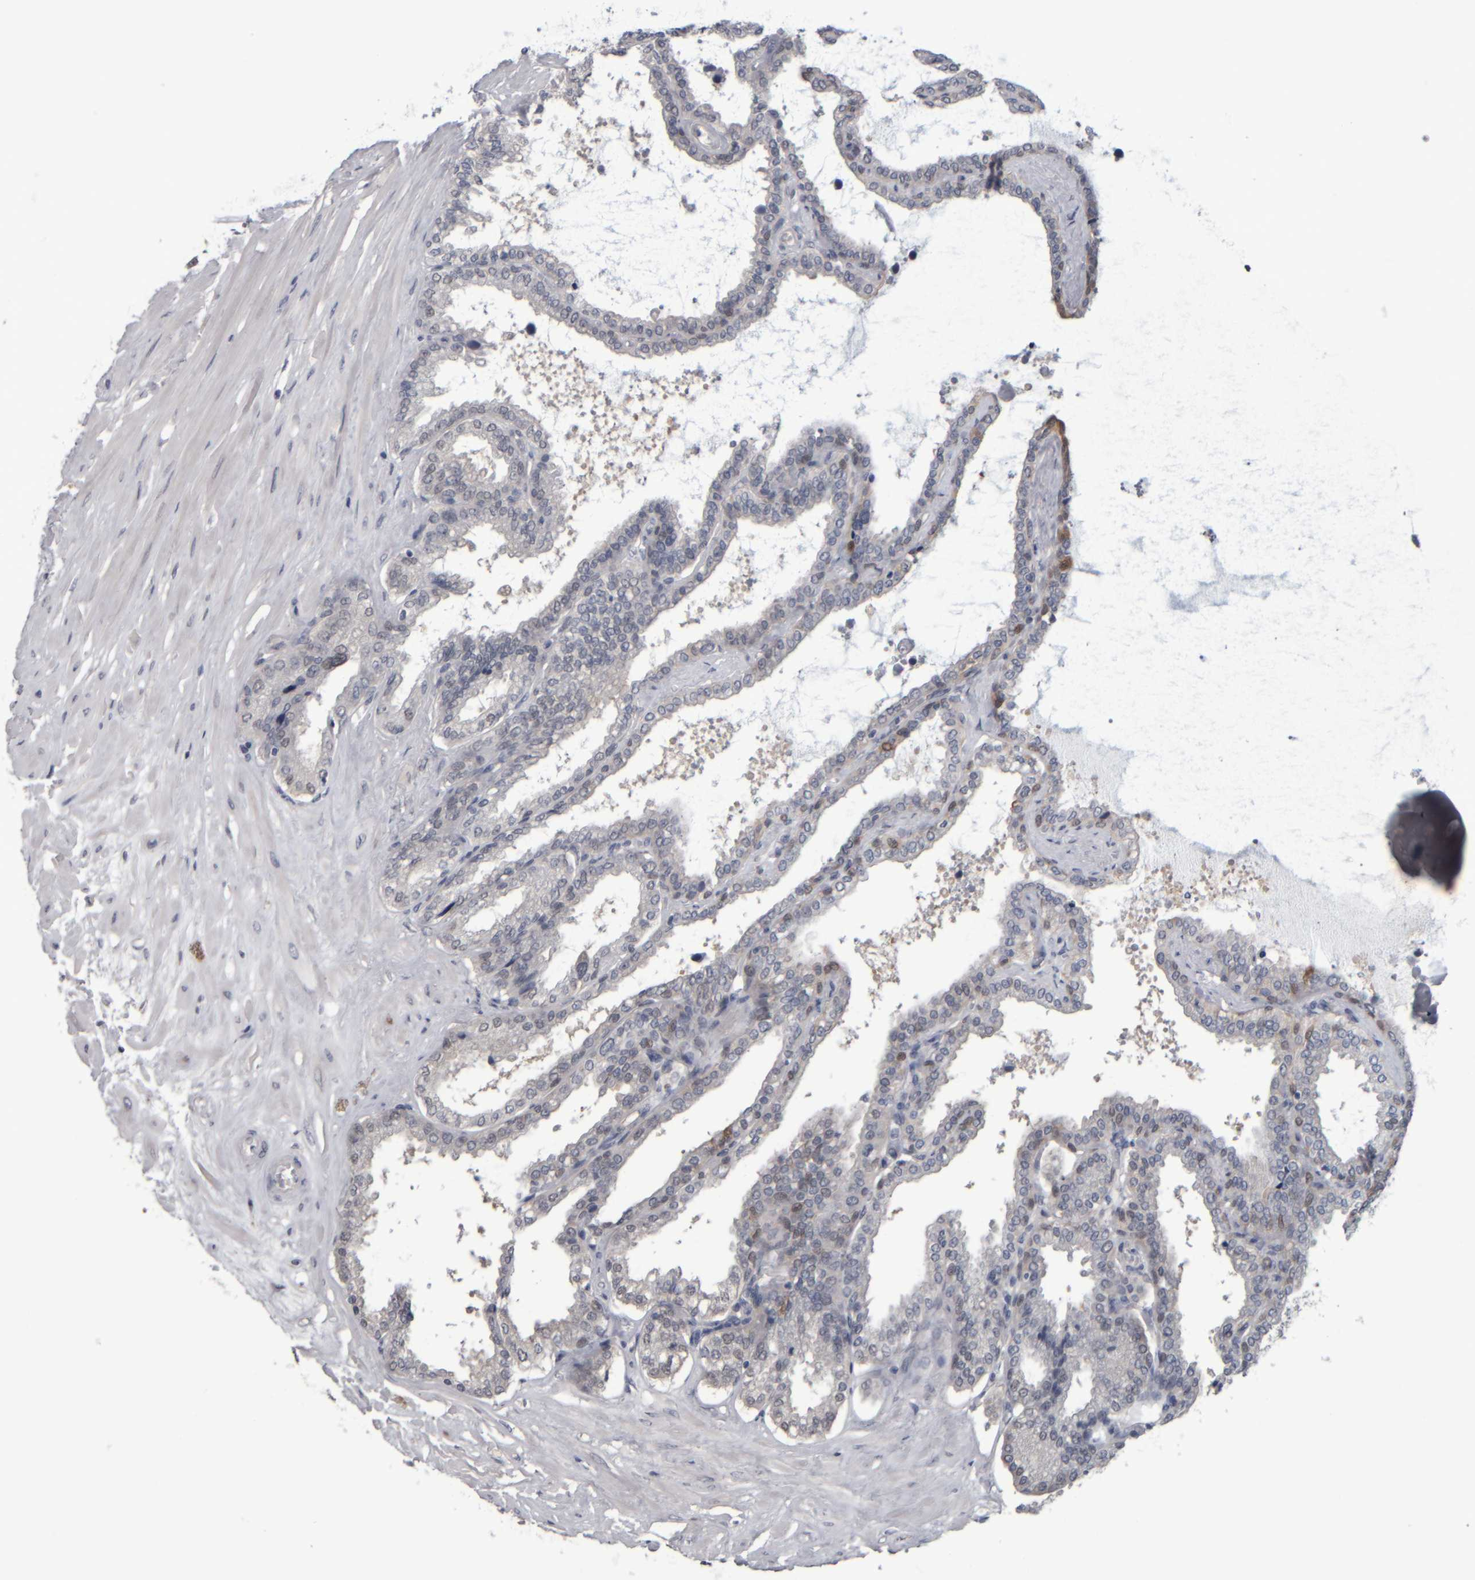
{"staining": {"intensity": "moderate", "quantity": "<25%", "location": "cytoplasmic/membranous"}, "tissue": "seminal vesicle", "cell_type": "Glandular cells", "image_type": "normal", "snomed": [{"axis": "morphology", "description": "Normal tissue, NOS"}, {"axis": "topography", "description": "Seminal veicle"}], "caption": "Protein expression analysis of benign seminal vesicle exhibits moderate cytoplasmic/membranous staining in approximately <25% of glandular cells. (IHC, brightfield microscopy, high magnification).", "gene": "COL14A1", "patient": {"sex": "male", "age": 46}}